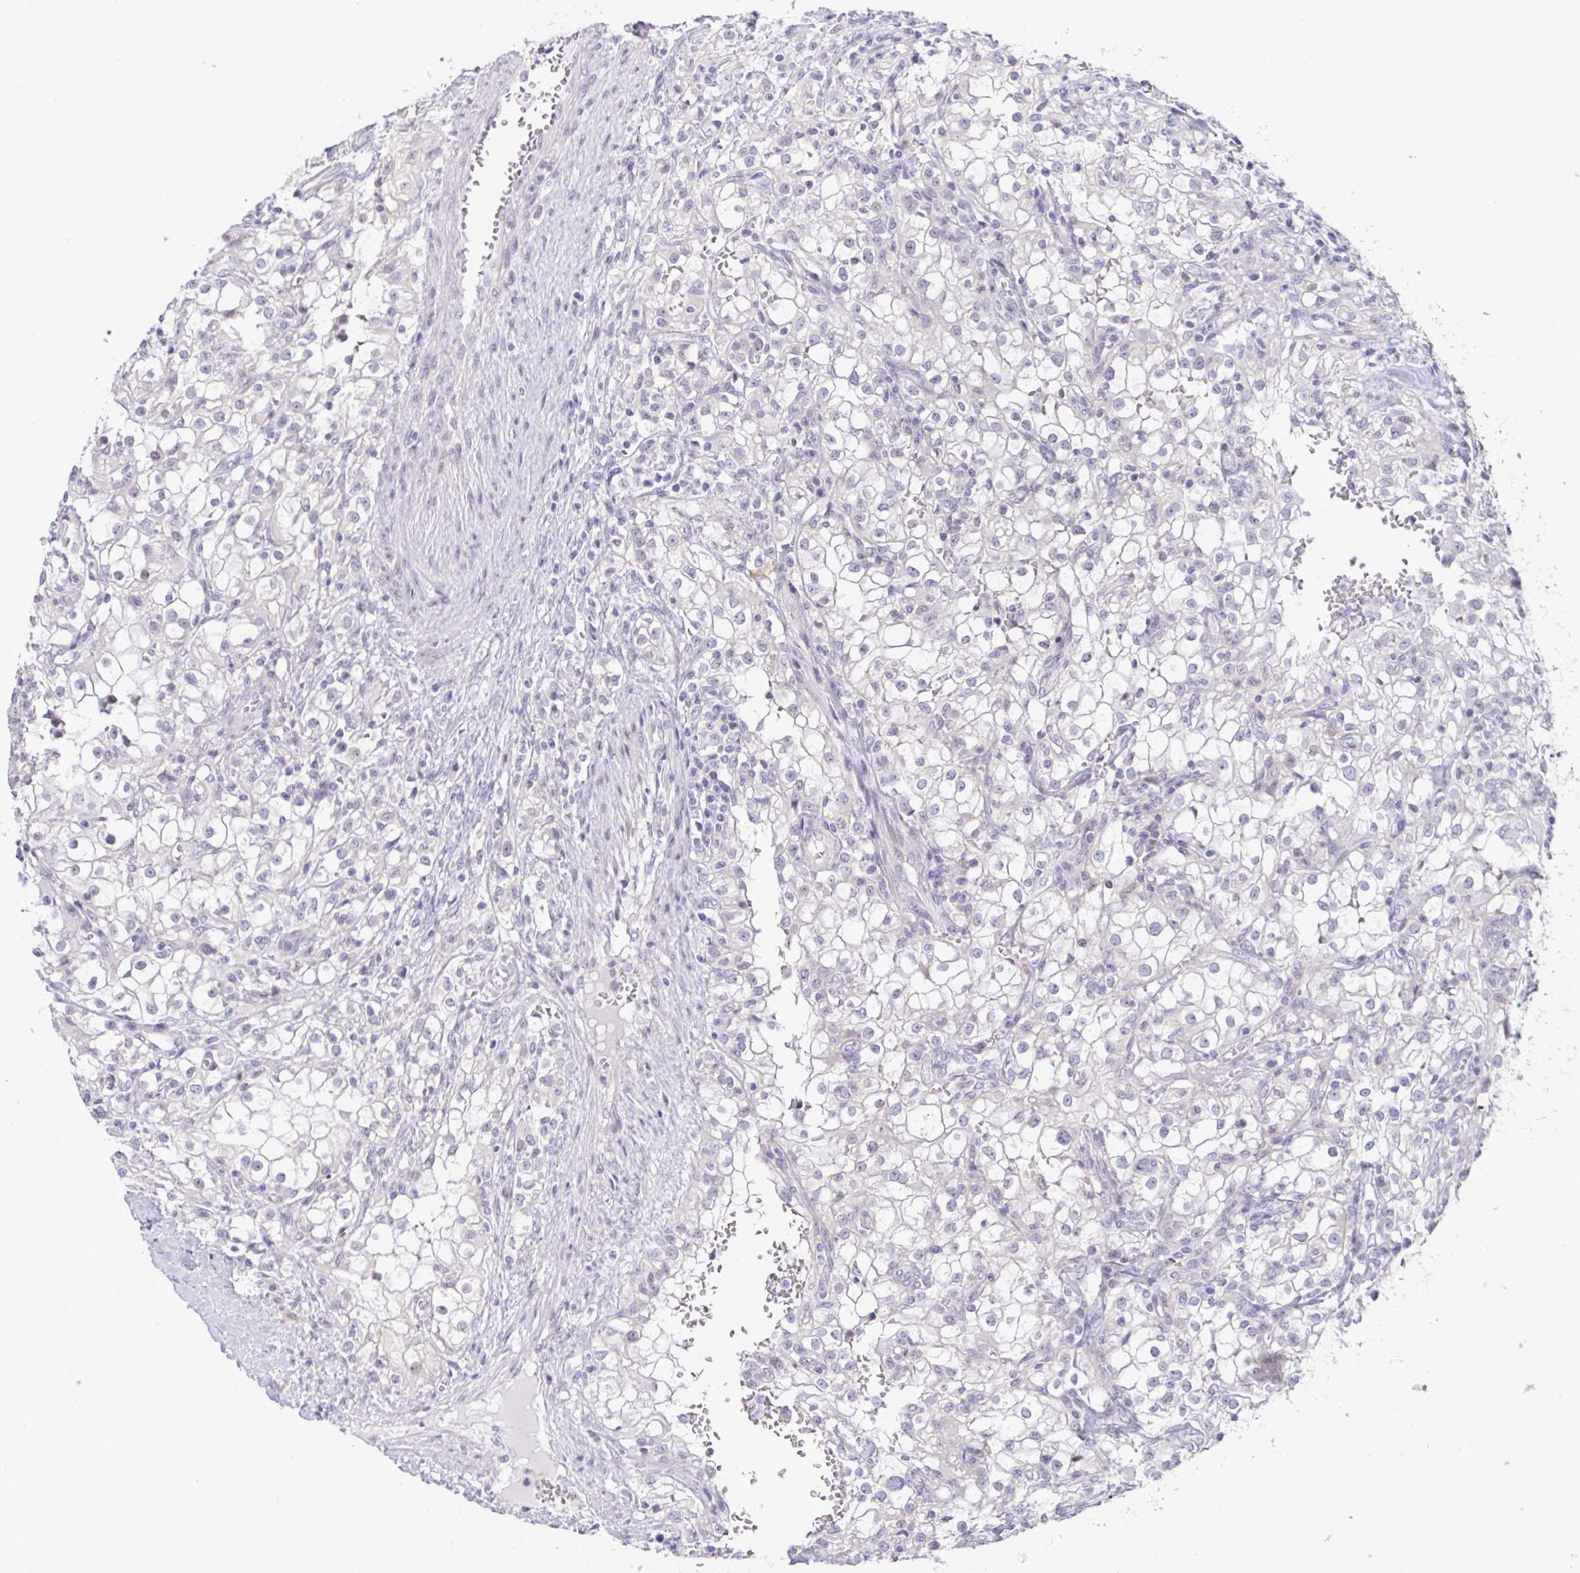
{"staining": {"intensity": "negative", "quantity": "none", "location": "none"}, "tissue": "renal cancer", "cell_type": "Tumor cells", "image_type": "cancer", "snomed": [{"axis": "morphology", "description": "Adenocarcinoma, NOS"}, {"axis": "topography", "description": "Kidney"}], "caption": "This is an immunohistochemistry (IHC) micrograph of renal cancer. There is no positivity in tumor cells.", "gene": "ZNF485", "patient": {"sex": "female", "age": 74}}